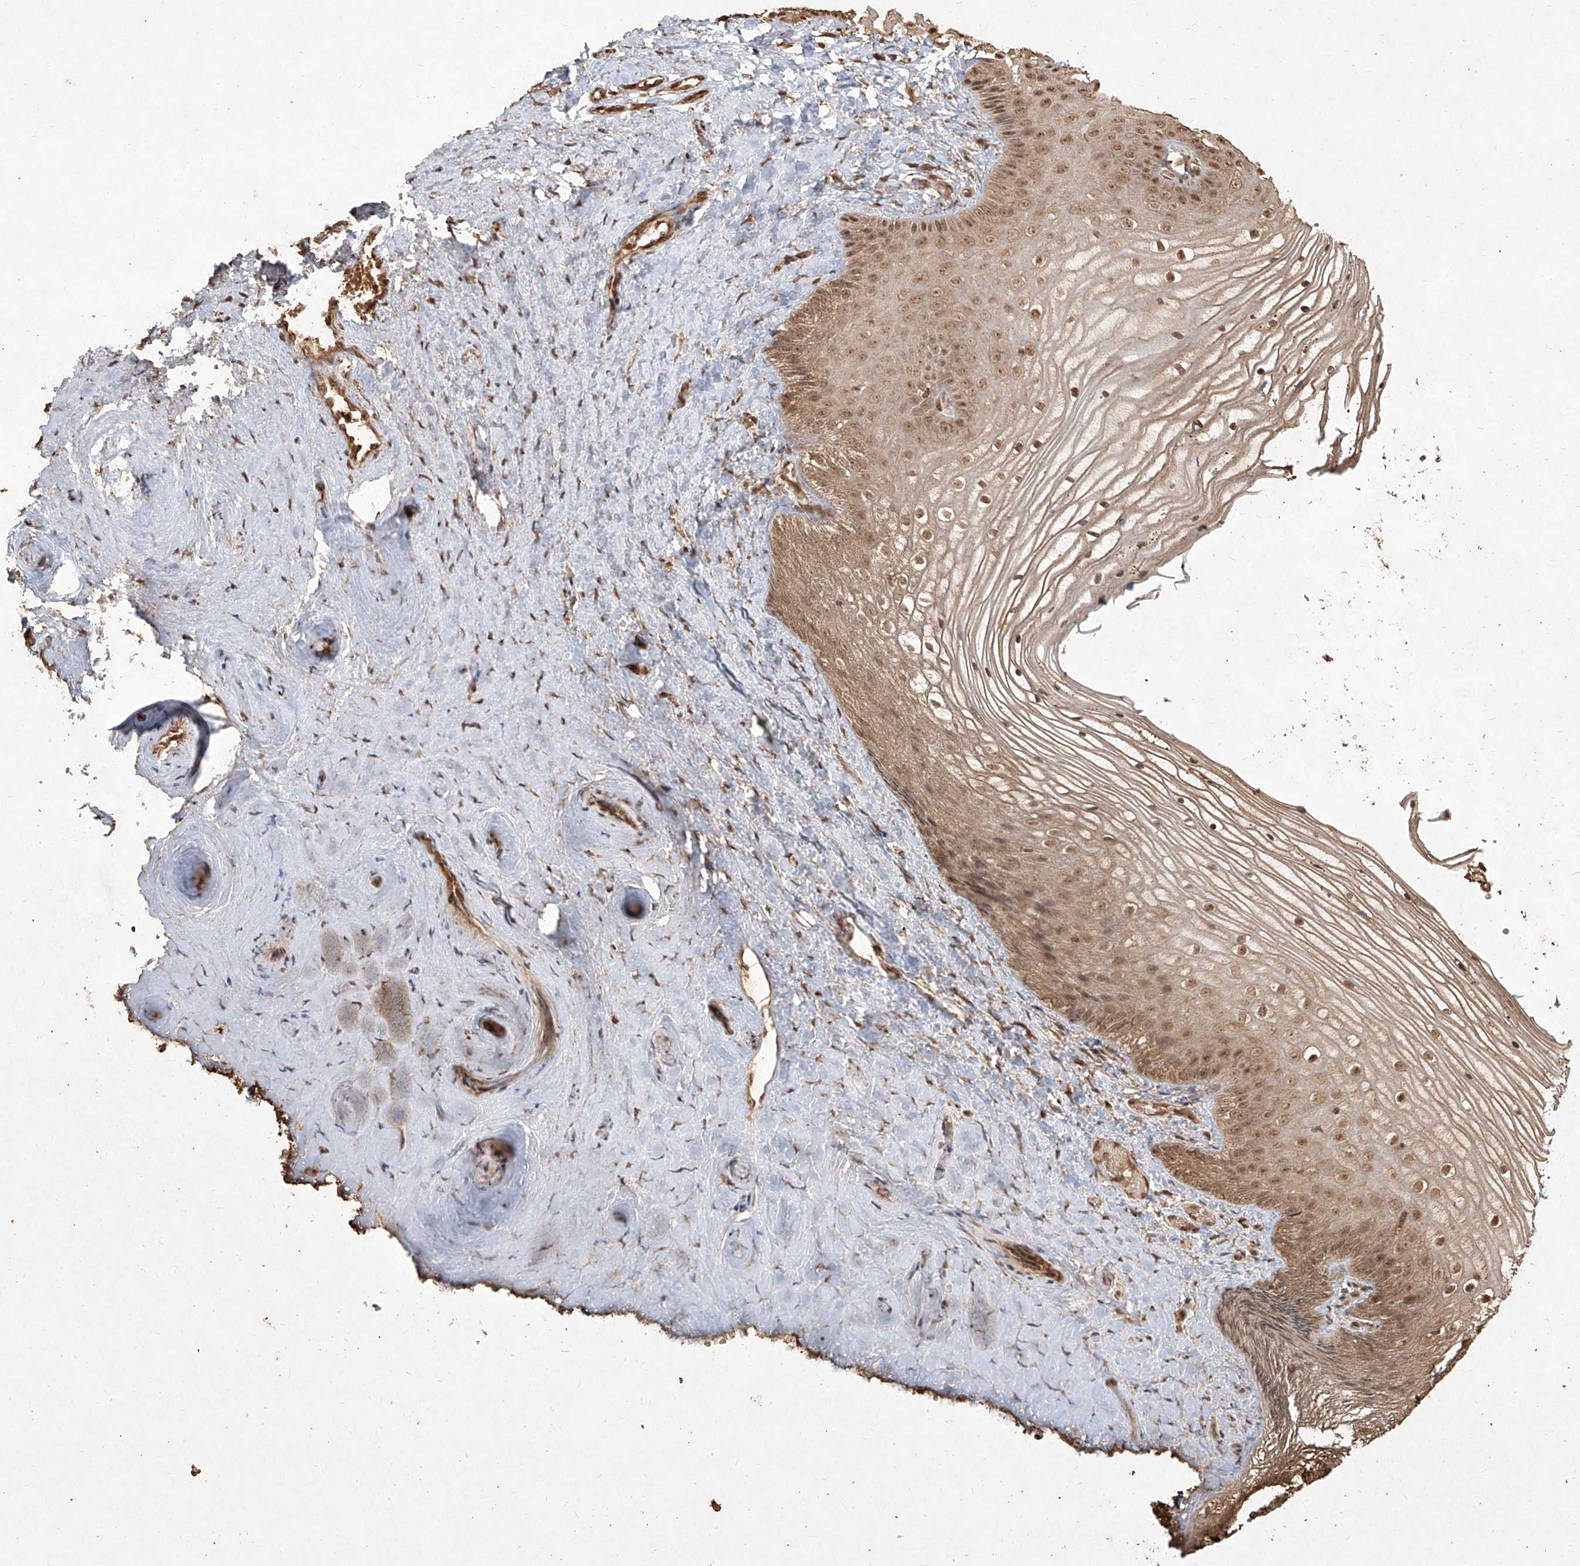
{"staining": {"intensity": "moderate", "quantity": ">75%", "location": "nuclear"}, "tissue": "vagina", "cell_type": "Squamous epithelial cells", "image_type": "normal", "snomed": [{"axis": "morphology", "description": "Normal tissue, NOS"}, {"axis": "topography", "description": "Vagina"}, {"axis": "topography", "description": "Cervix"}], "caption": "Protein expression by immunohistochemistry shows moderate nuclear positivity in about >75% of squamous epithelial cells in benign vagina.", "gene": "UBE2K", "patient": {"sex": "female", "age": 40}}